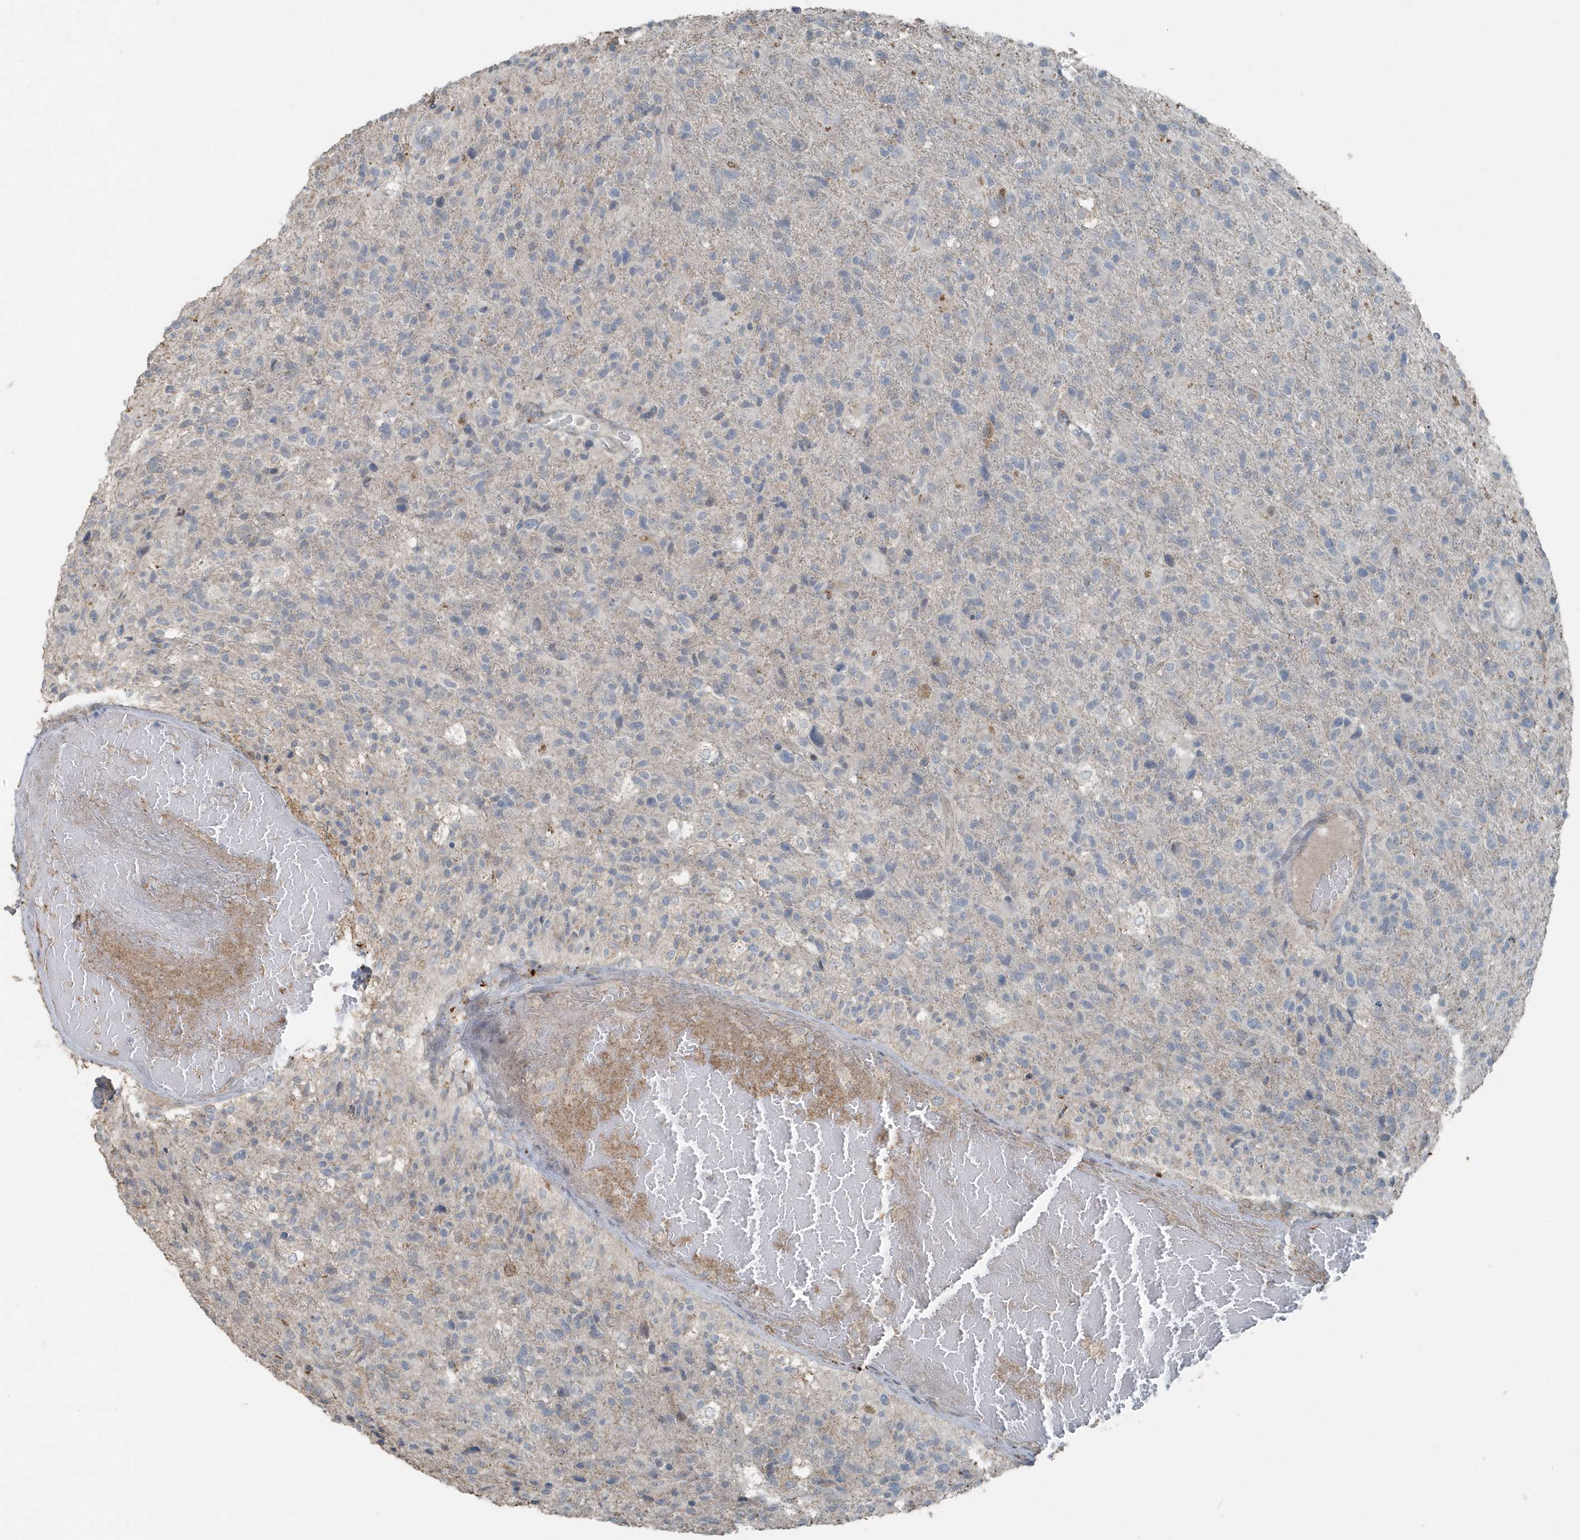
{"staining": {"intensity": "negative", "quantity": "none", "location": "none"}, "tissue": "glioma", "cell_type": "Tumor cells", "image_type": "cancer", "snomed": [{"axis": "morphology", "description": "Glioma, malignant, High grade"}, {"axis": "topography", "description": "Brain"}], "caption": "Histopathology image shows no significant protein positivity in tumor cells of glioma.", "gene": "ACTC1", "patient": {"sex": "male", "age": 72}}